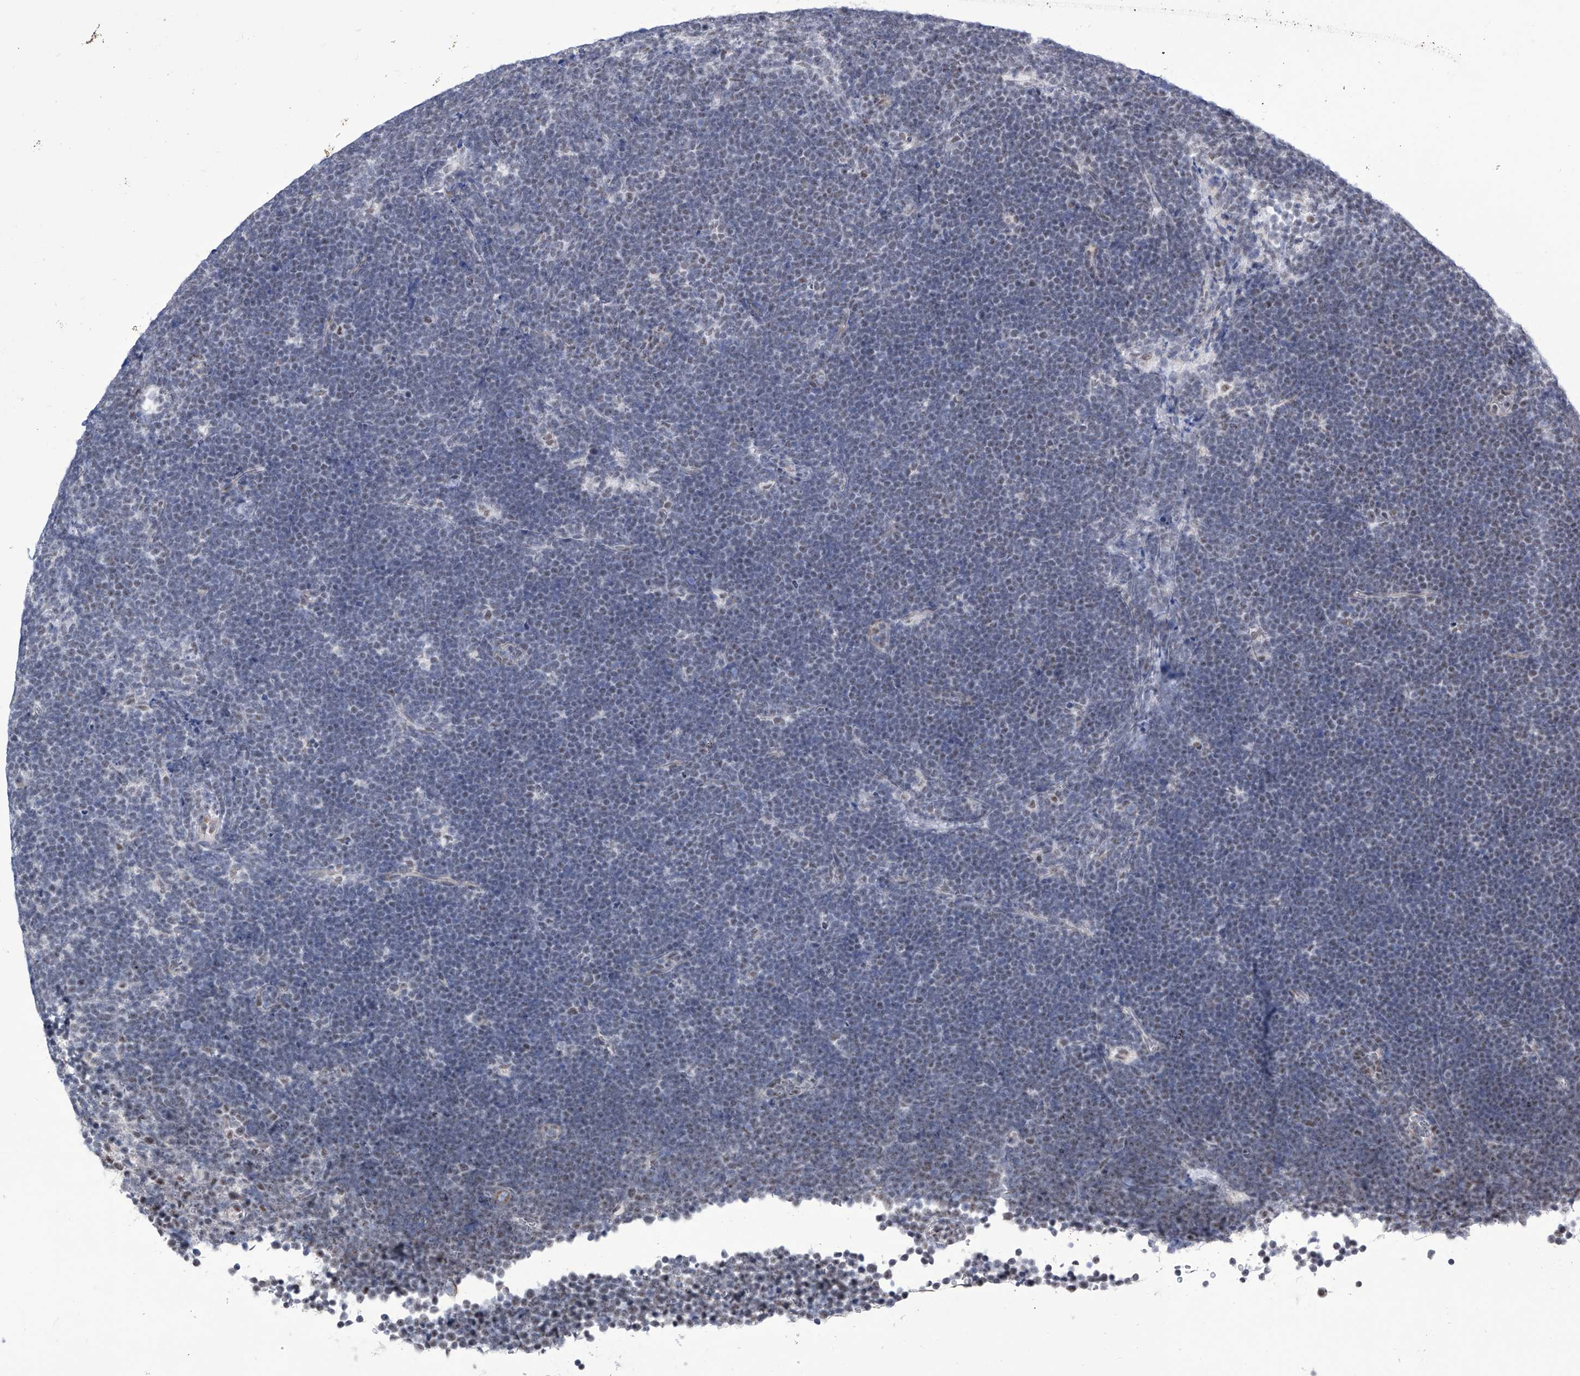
{"staining": {"intensity": "negative", "quantity": "none", "location": "none"}, "tissue": "lymphoma", "cell_type": "Tumor cells", "image_type": "cancer", "snomed": [{"axis": "morphology", "description": "Malignant lymphoma, non-Hodgkin's type, High grade"}, {"axis": "topography", "description": "Lymph node"}], "caption": "Protein analysis of high-grade malignant lymphoma, non-Hodgkin's type displays no significant staining in tumor cells.", "gene": "SART1", "patient": {"sex": "male", "age": 13}}